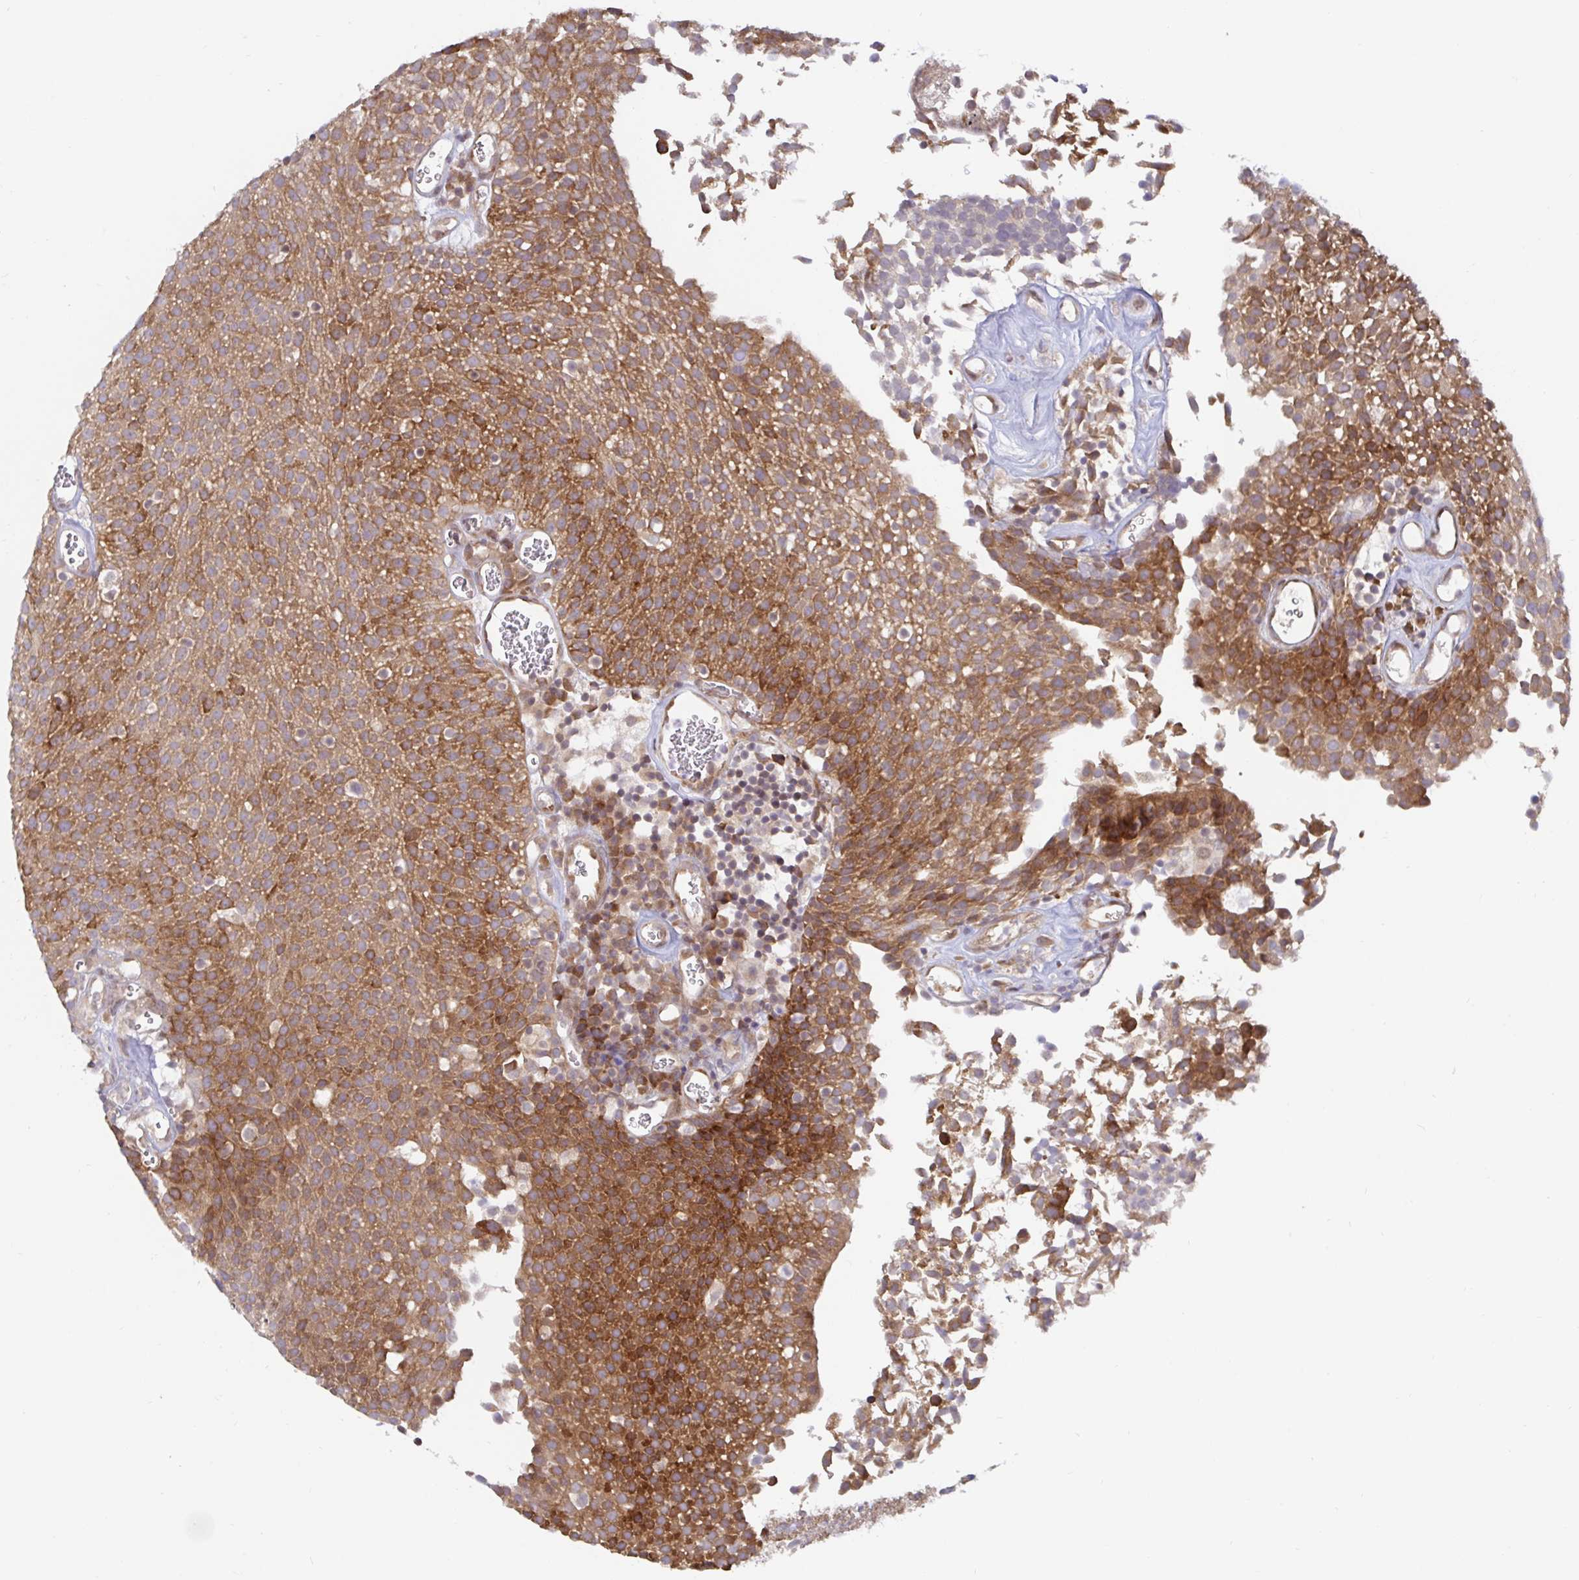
{"staining": {"intensity": "strong", "quantity": ">75%", "location": "cytoplasmic/membranous"}, "tissue": "urothelial cancer", "cell_type": "Tumor cells", "image_type": "cancer", "snomed": [{"axis": "morphology", "description": "Urothelial carcinoma, Low grade"}, {"axis": "topography", "description": "Urinary bladder"}], "caption": "The micrograph exhibits staining of urothelial cancer, revealing strong cytoplasmic/membranous protein expression (brown color) within tumor cells.", "gene": "LARP1", "patient": {"sex": "female", "age": 79}}